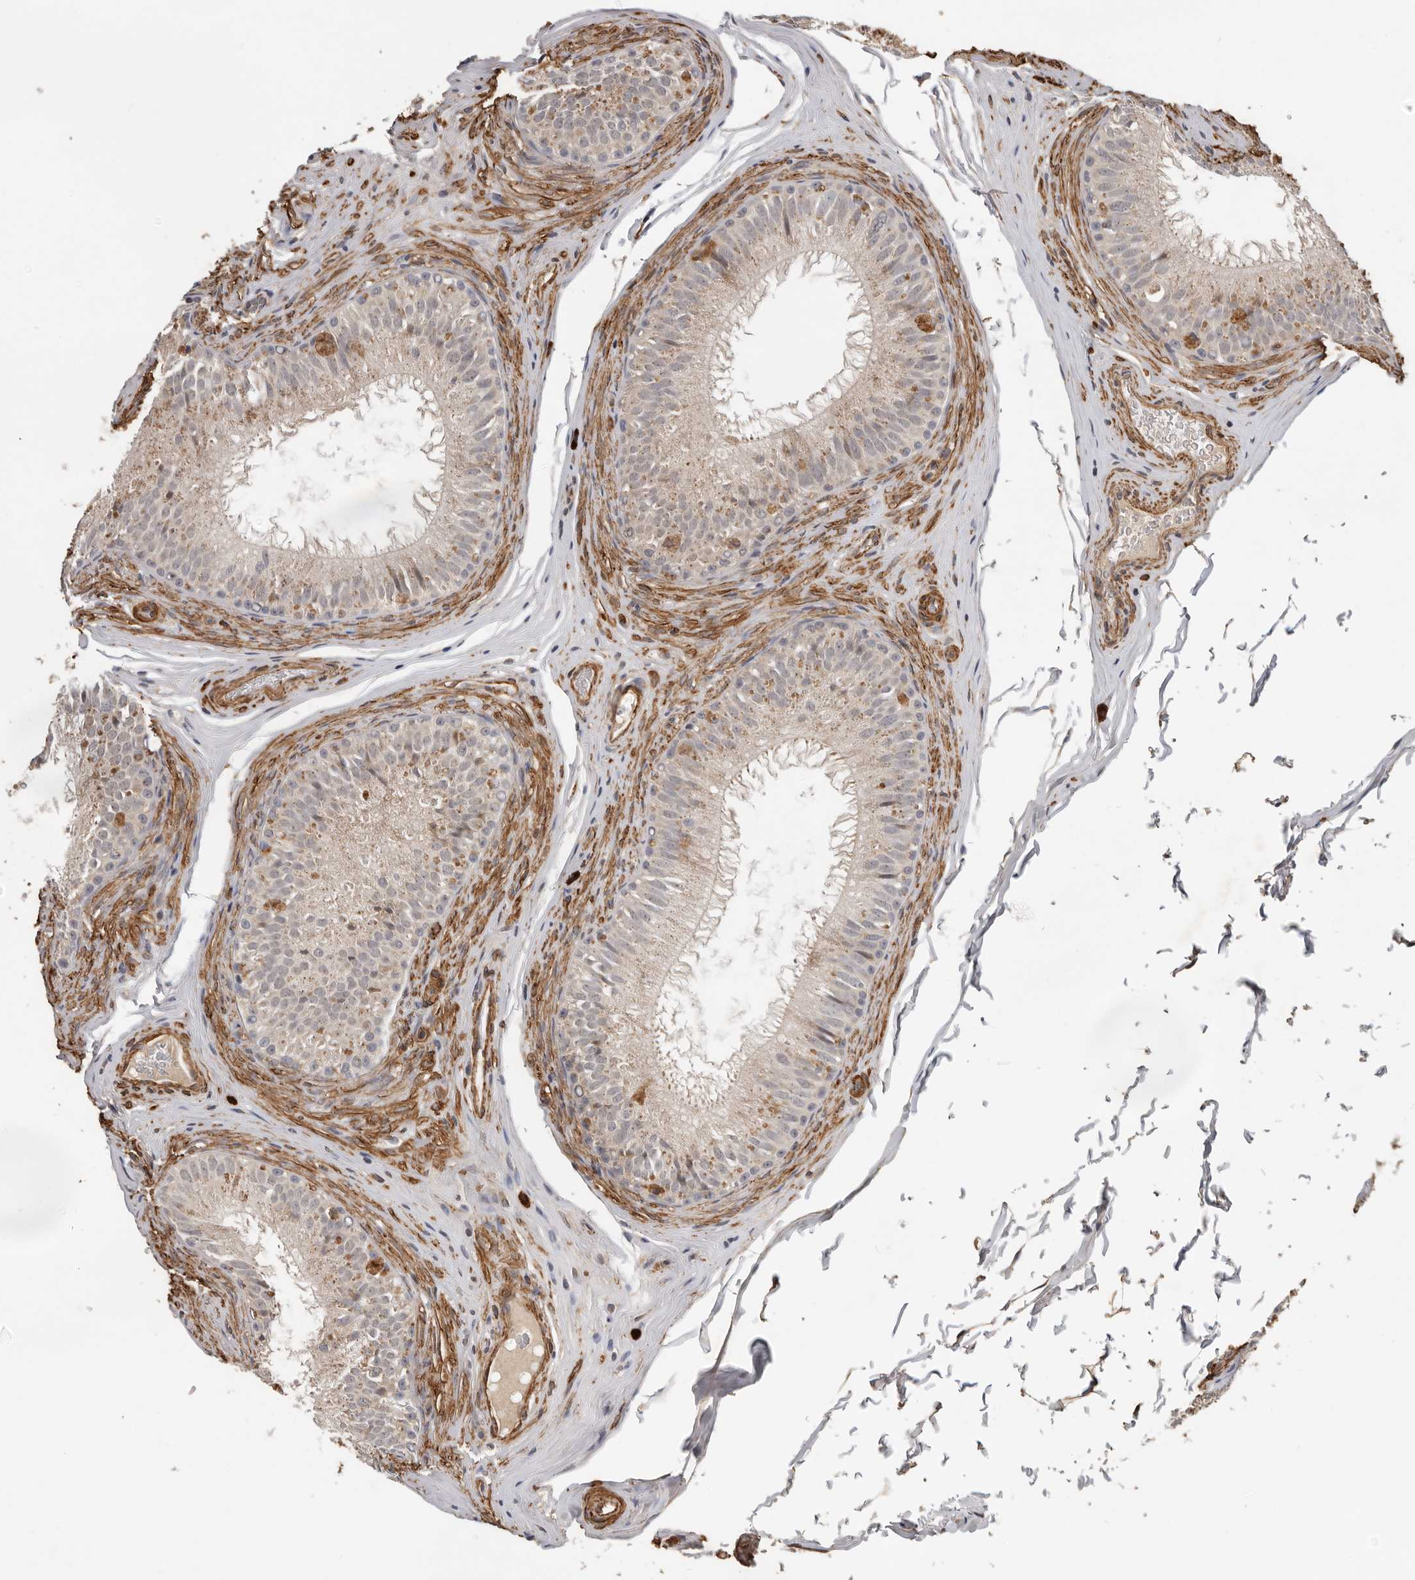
{"staining": {"intensity": "weak", "quantity": "<25%", "location": "cytoplasmic/membranous"}, "tissue": "epididymis", "cell_type": "Glandular cells", "image_type": "normal", "snomed": [{"axis": "morphology", "description": "Normal tissue, NOS"}, {"axis": "topography", "description": "Epididymis"}], "caption": "Immunohistochemistry (IHC) histopathology image of normal epididymis stained for a protein (brown), which shows no positivity in glandular cells. Brightfield microscopy of immunohistochemistry stained with DAB (3,3'-diaminobenzidine) (brown) and hematoxylin (blue), captured at high magnification.", "gene": "RNF157", "patient": {"sex": "male", "age": 32}}